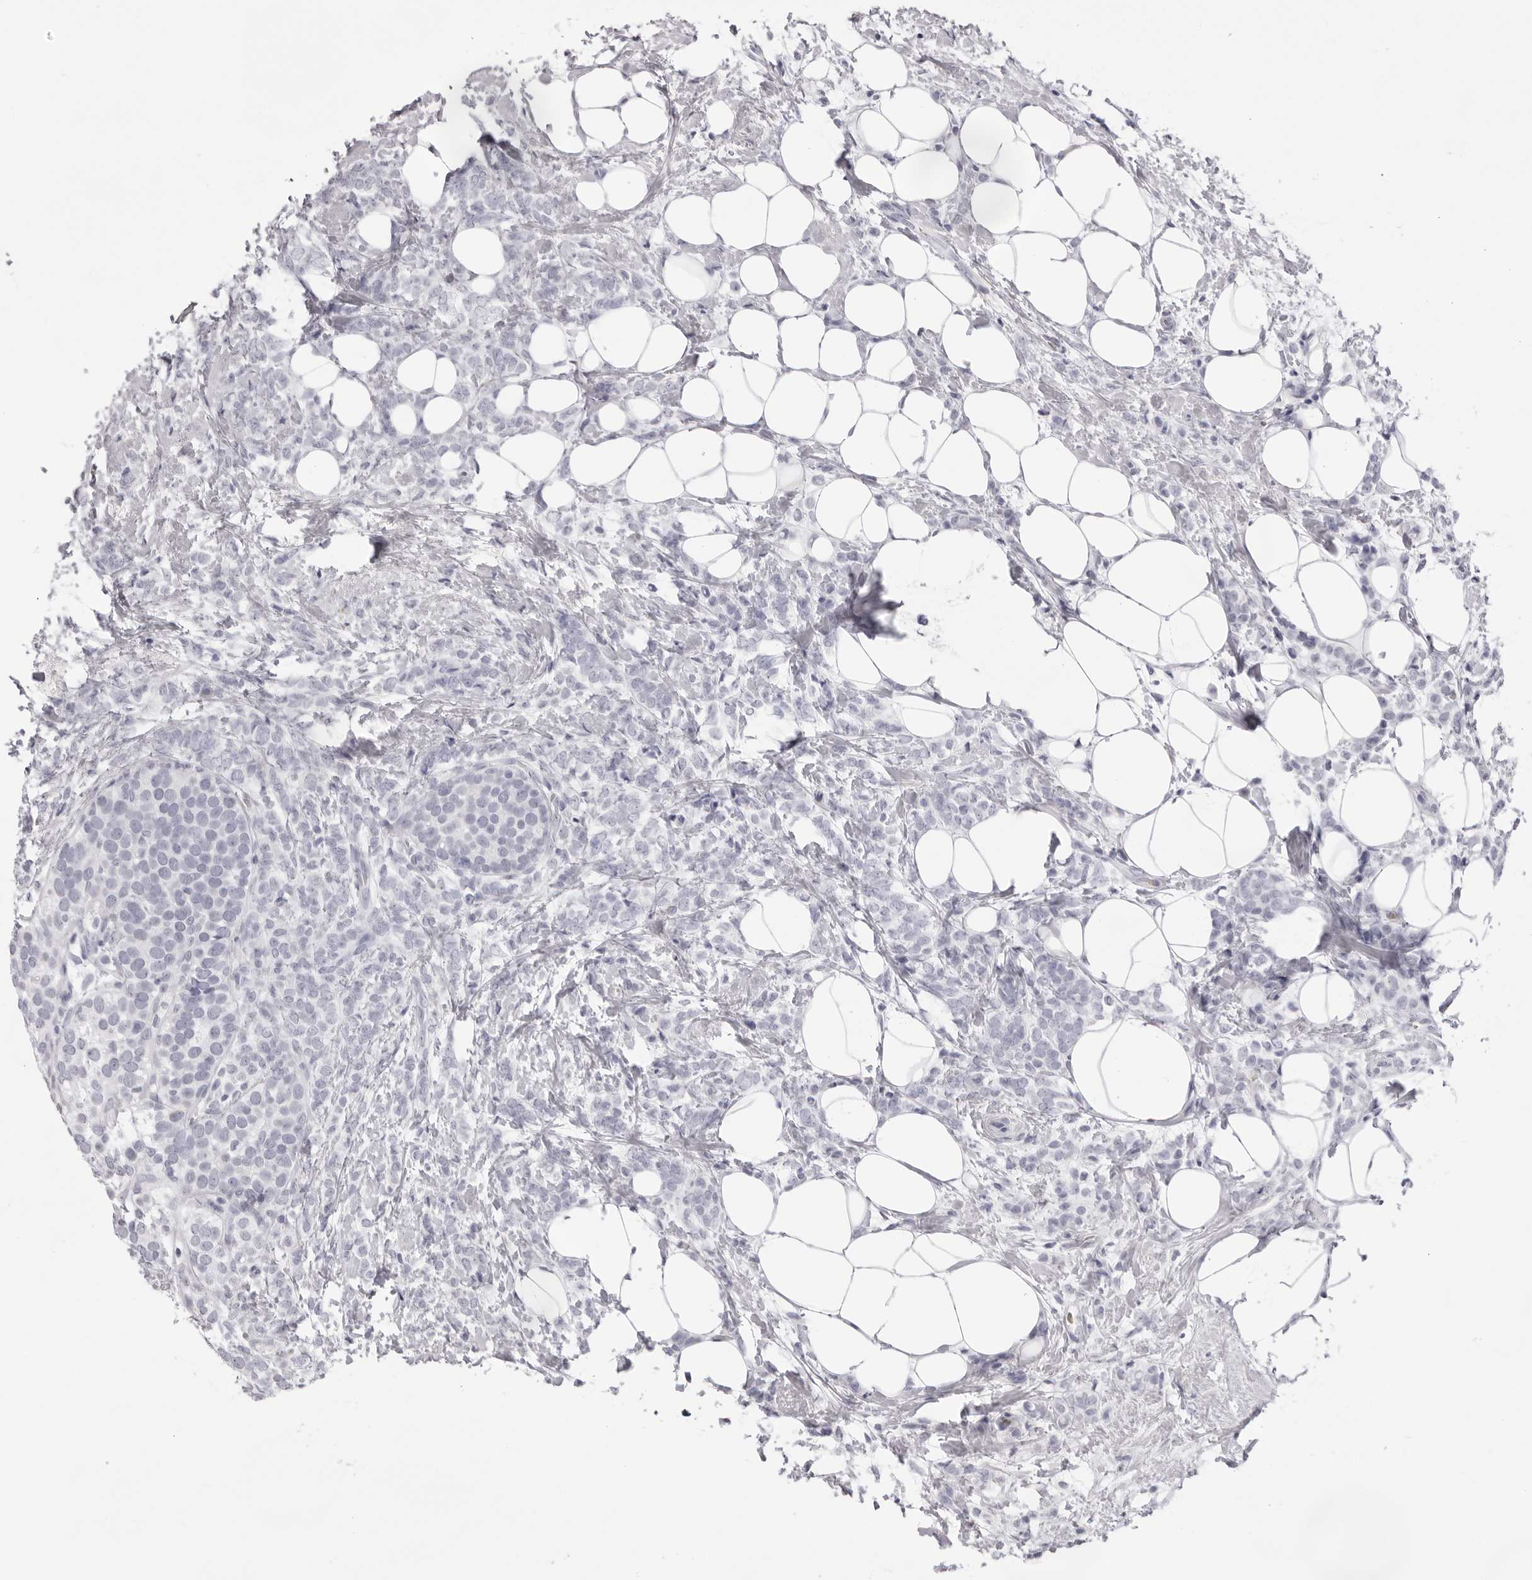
{"staining": {"intensity": "negative", "quantity": "none", "location": "none"}, "tissue": "breast cancer", "cell_type": "Tumor cells", "image_type": "cancer", "snomed": [{"axis": "morphology", "description": "Lobular carcinoma"}, {"axis": "topography", "description": "Breast"}], "caption": "Immunohistochemistry histopathology image of breast cancer (lobular carcinoma) stained for a protein (brown), which shows no positivity in tumor cells.", "gene": "SPTA1", "patient": {"sex": "female", "age": 50}}